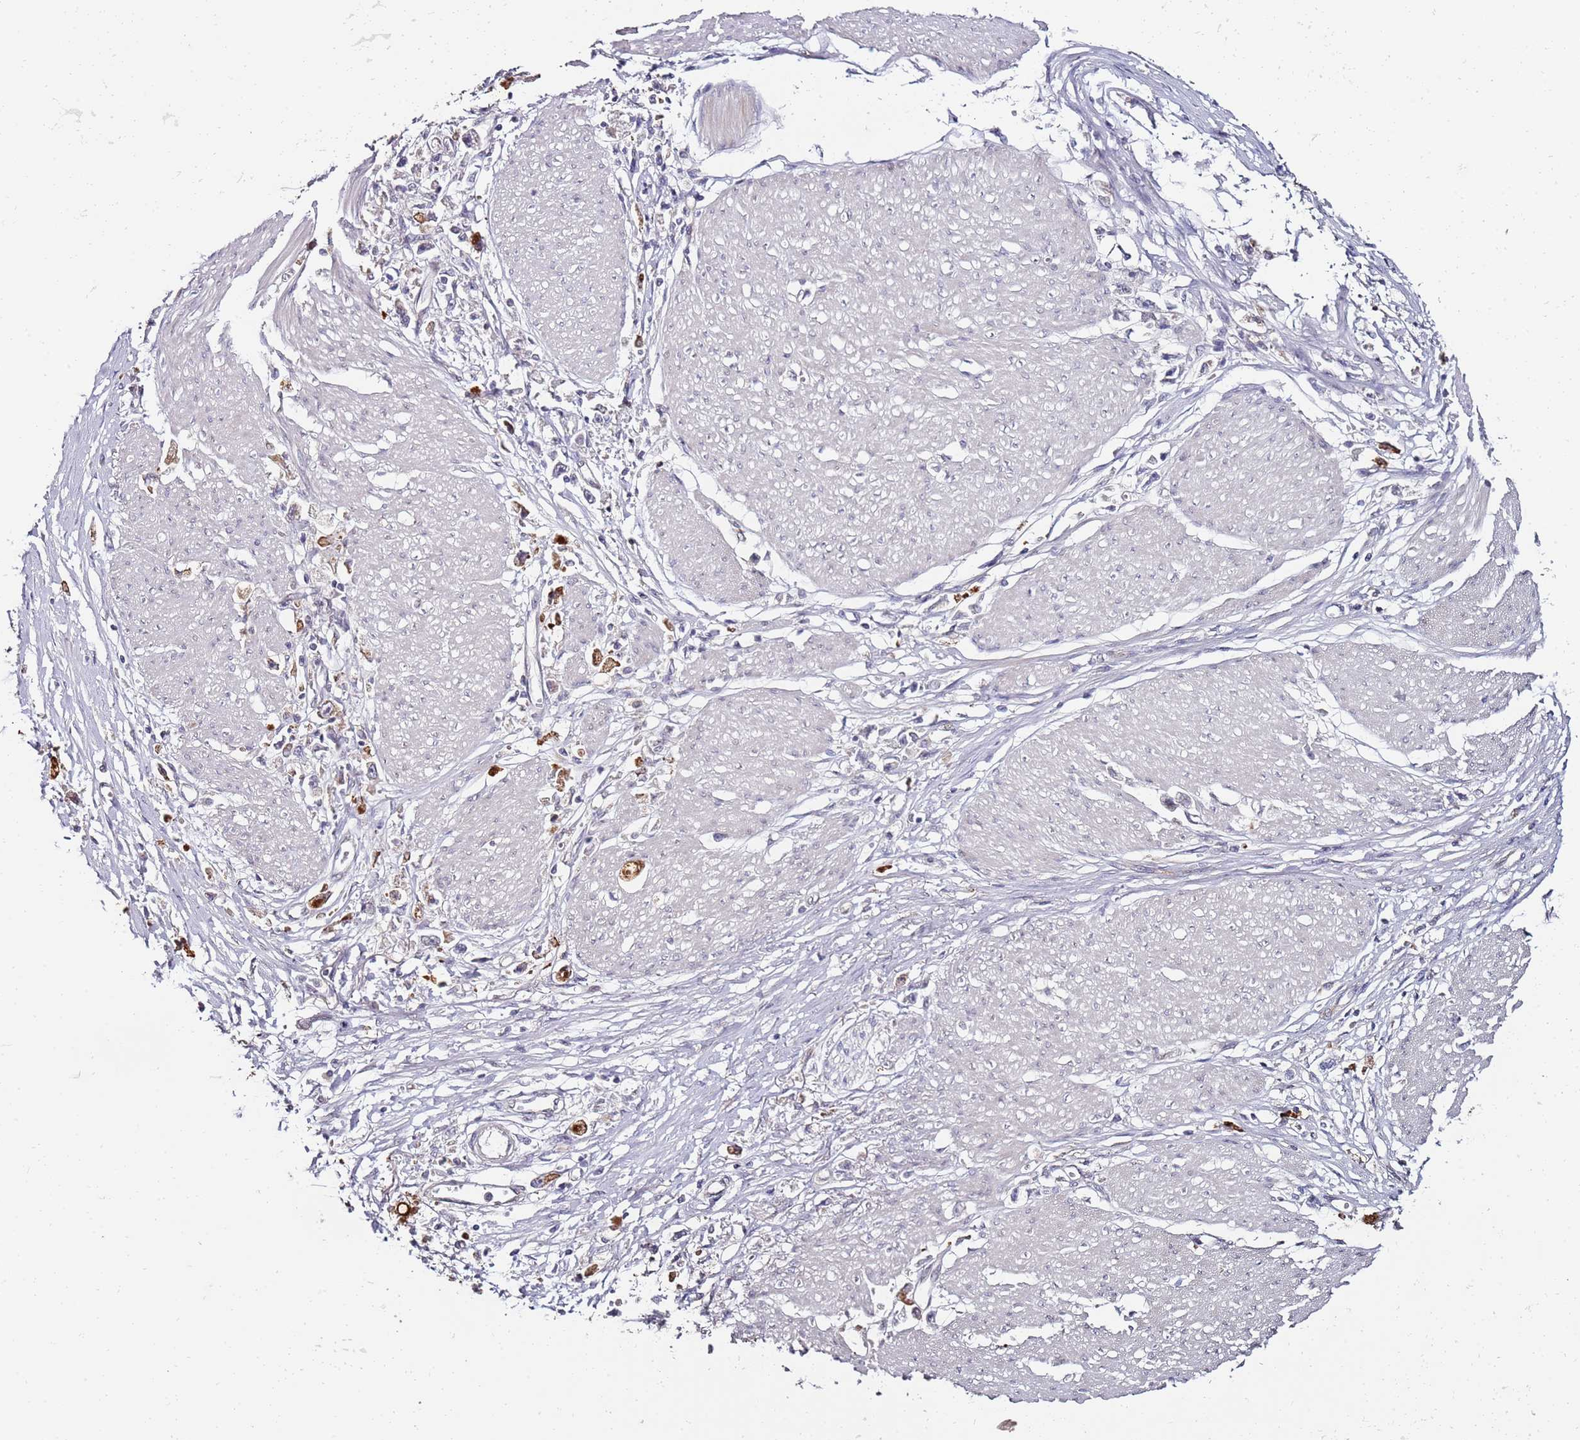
{"staining": {"intensity": "negative", "quantity": "none", "location": "none"}, "tissue": "stomach cancer", "cell_type": "Tumor cells", "image_type": "cancer", "snomed": [{"axis": "morphology", "description": "Adenocarcinoma, NOS"}, {"axis": "topography", "description": "Stomach"}], "caption": "The IHC micrograph has no significant expression in tumor cells of stomach cancer tissue.", "gene": "DUSP28", "patient": {"sex": "female", "age": 59}}